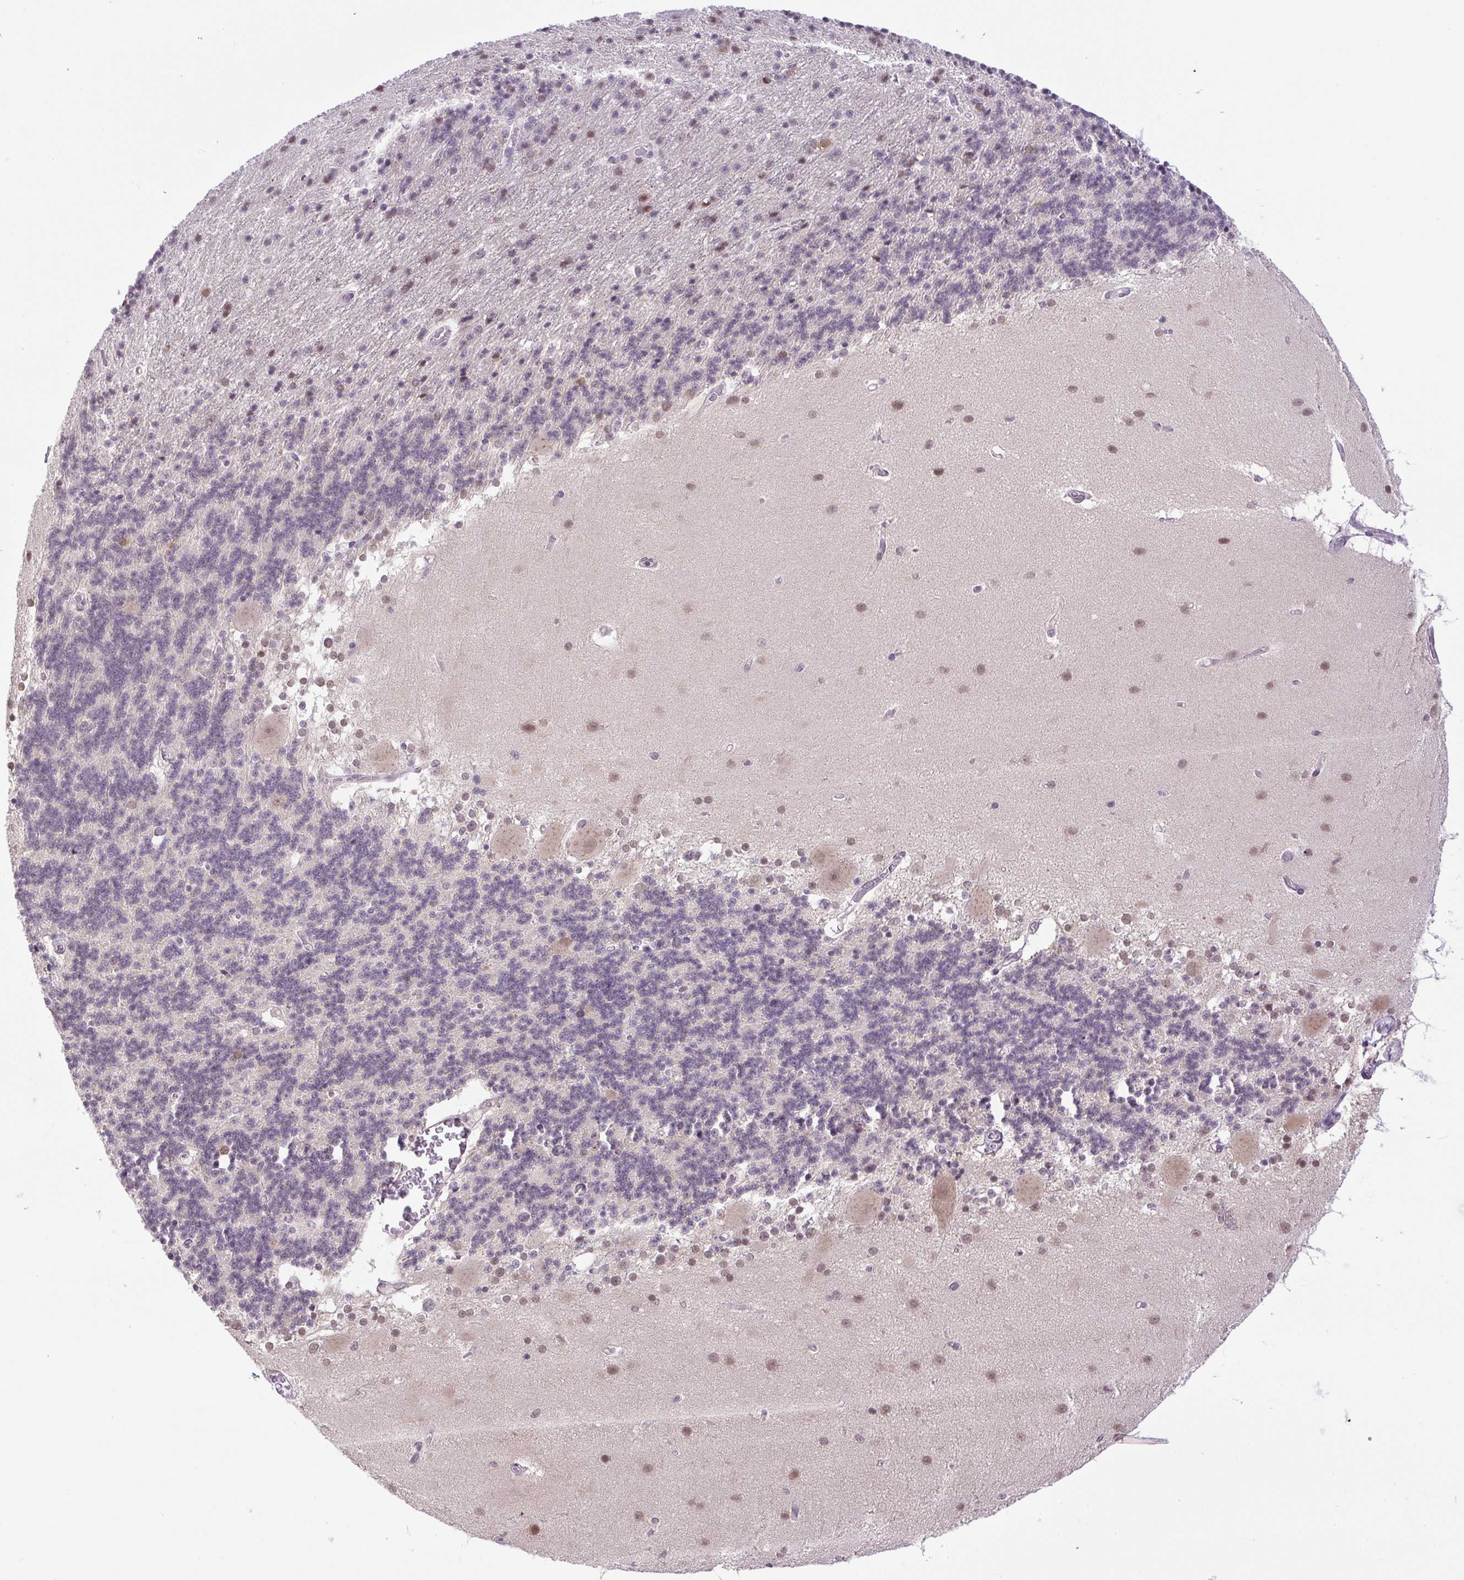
{"staining": {"intensity": "weak", "quantity": "<25%", "location": "nuclear"}, "tissue": "cerebellum", "cell_type": "Cells in granular layer", "image_type": "normal", "snomed": [{"axis": "morphology", "description": "Normal tissue, NOS"}, {"axis": "topography", "description": "Cerebellum"}], "caption": "Histopathology image shows no protein positivity in cells in granular layer of normal cerebellum. (DAB (3,3'-diaminobenzidine) immunohistochemistry (IHC) visualized using brightfield microscopy, high magnification).", "gene": "SGTA", "patient": {"sex": "female", "age": 54}}